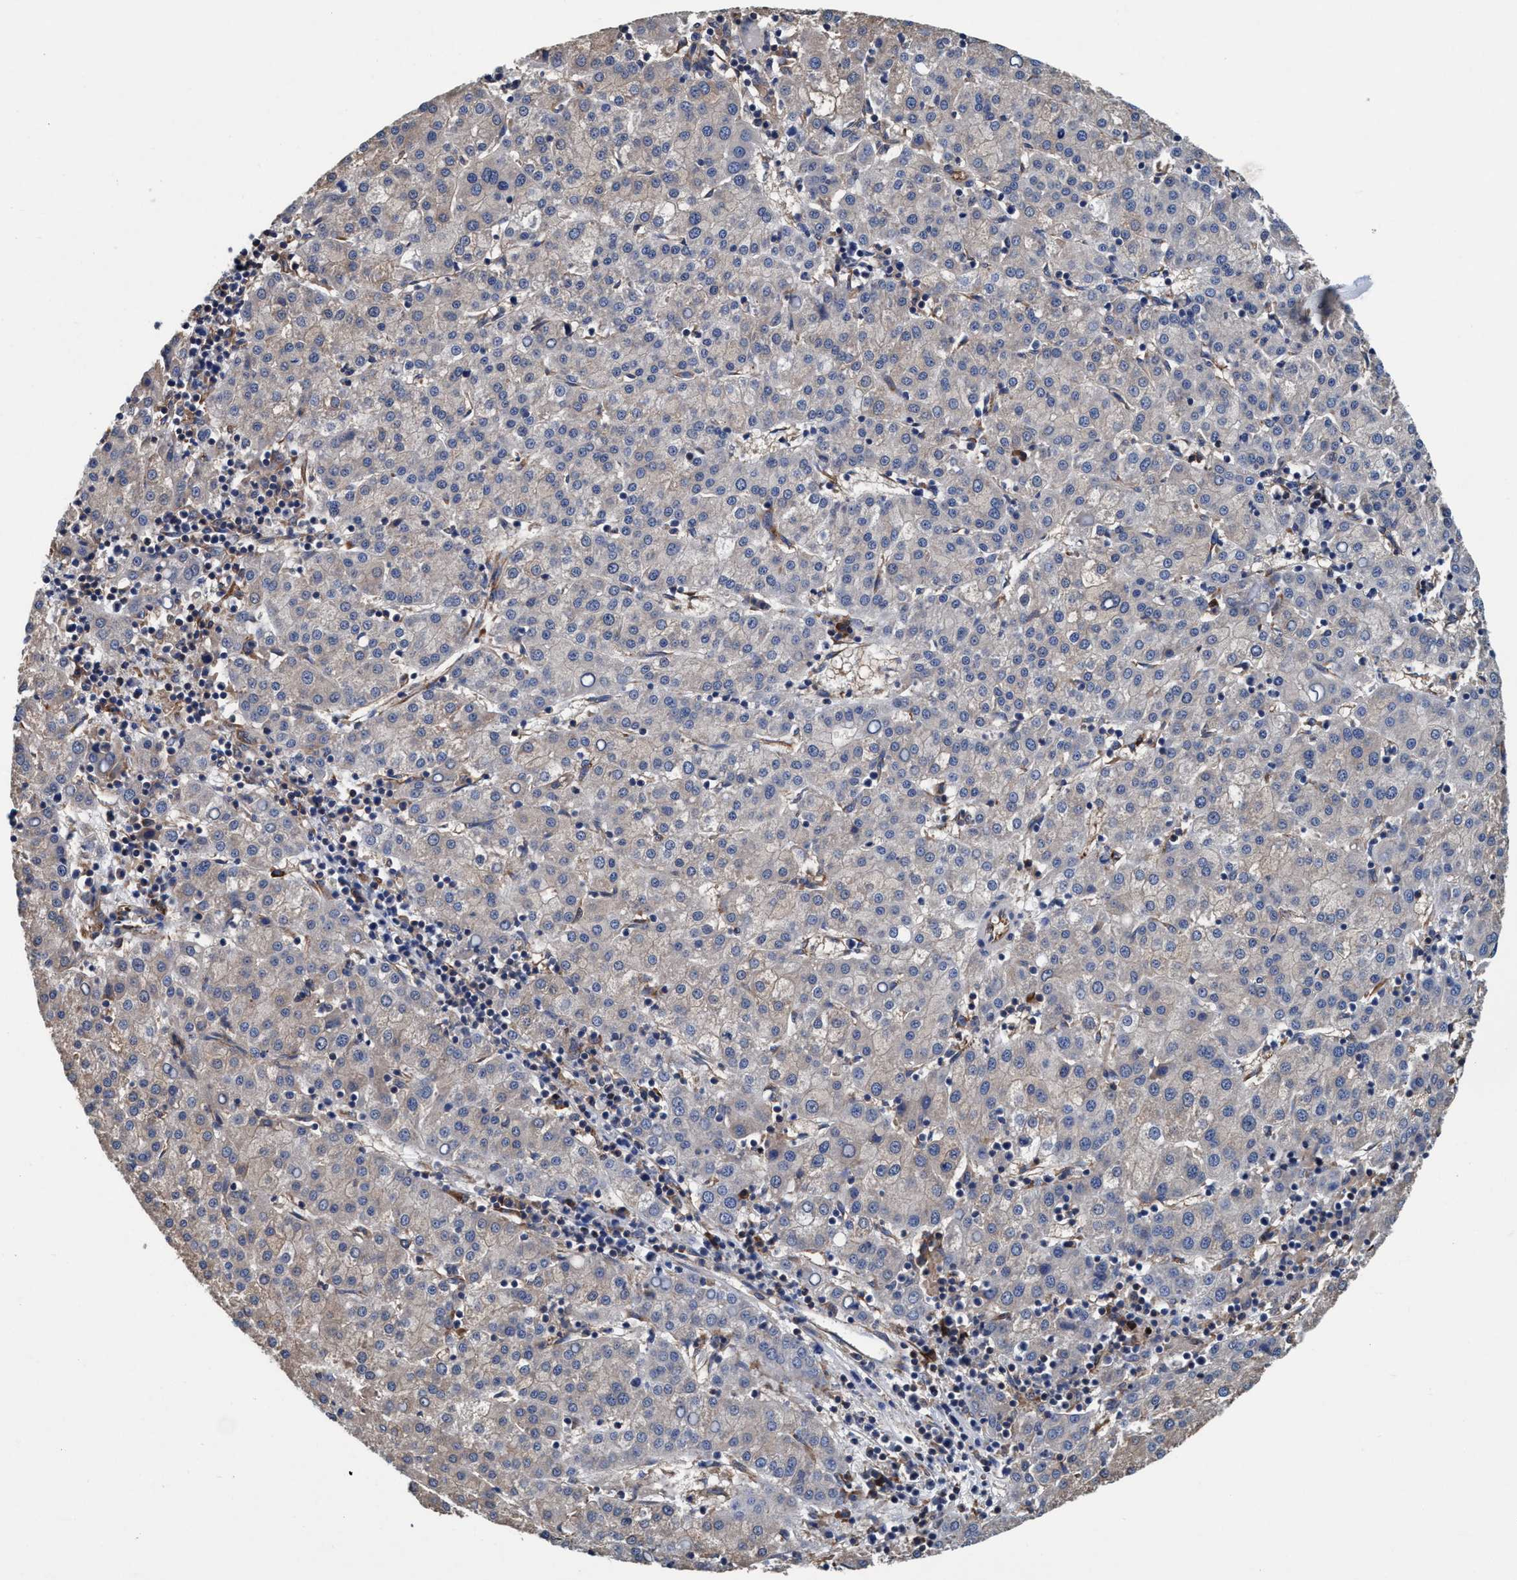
{"staining": {"intensity": "weak", "quantity": "<25%", "location": "cytoplasmic/membranous"}, "tissue": "liver cancer", "cell_type": "Tumor cells", "image_type": "cancer", "snomed": [{"axis": "morphology", "description": "Carcinoma, Hepatocellular, NOS"}, {"axis": "topography", "description": "Liver"}], "caption": "Liver hepatocellular carcinoma stained for a protein using immunohistochemistry exhibits no expression tumor cells.", "gene": "ENDOG", "patient": {"sex": "female", "age": 58}}